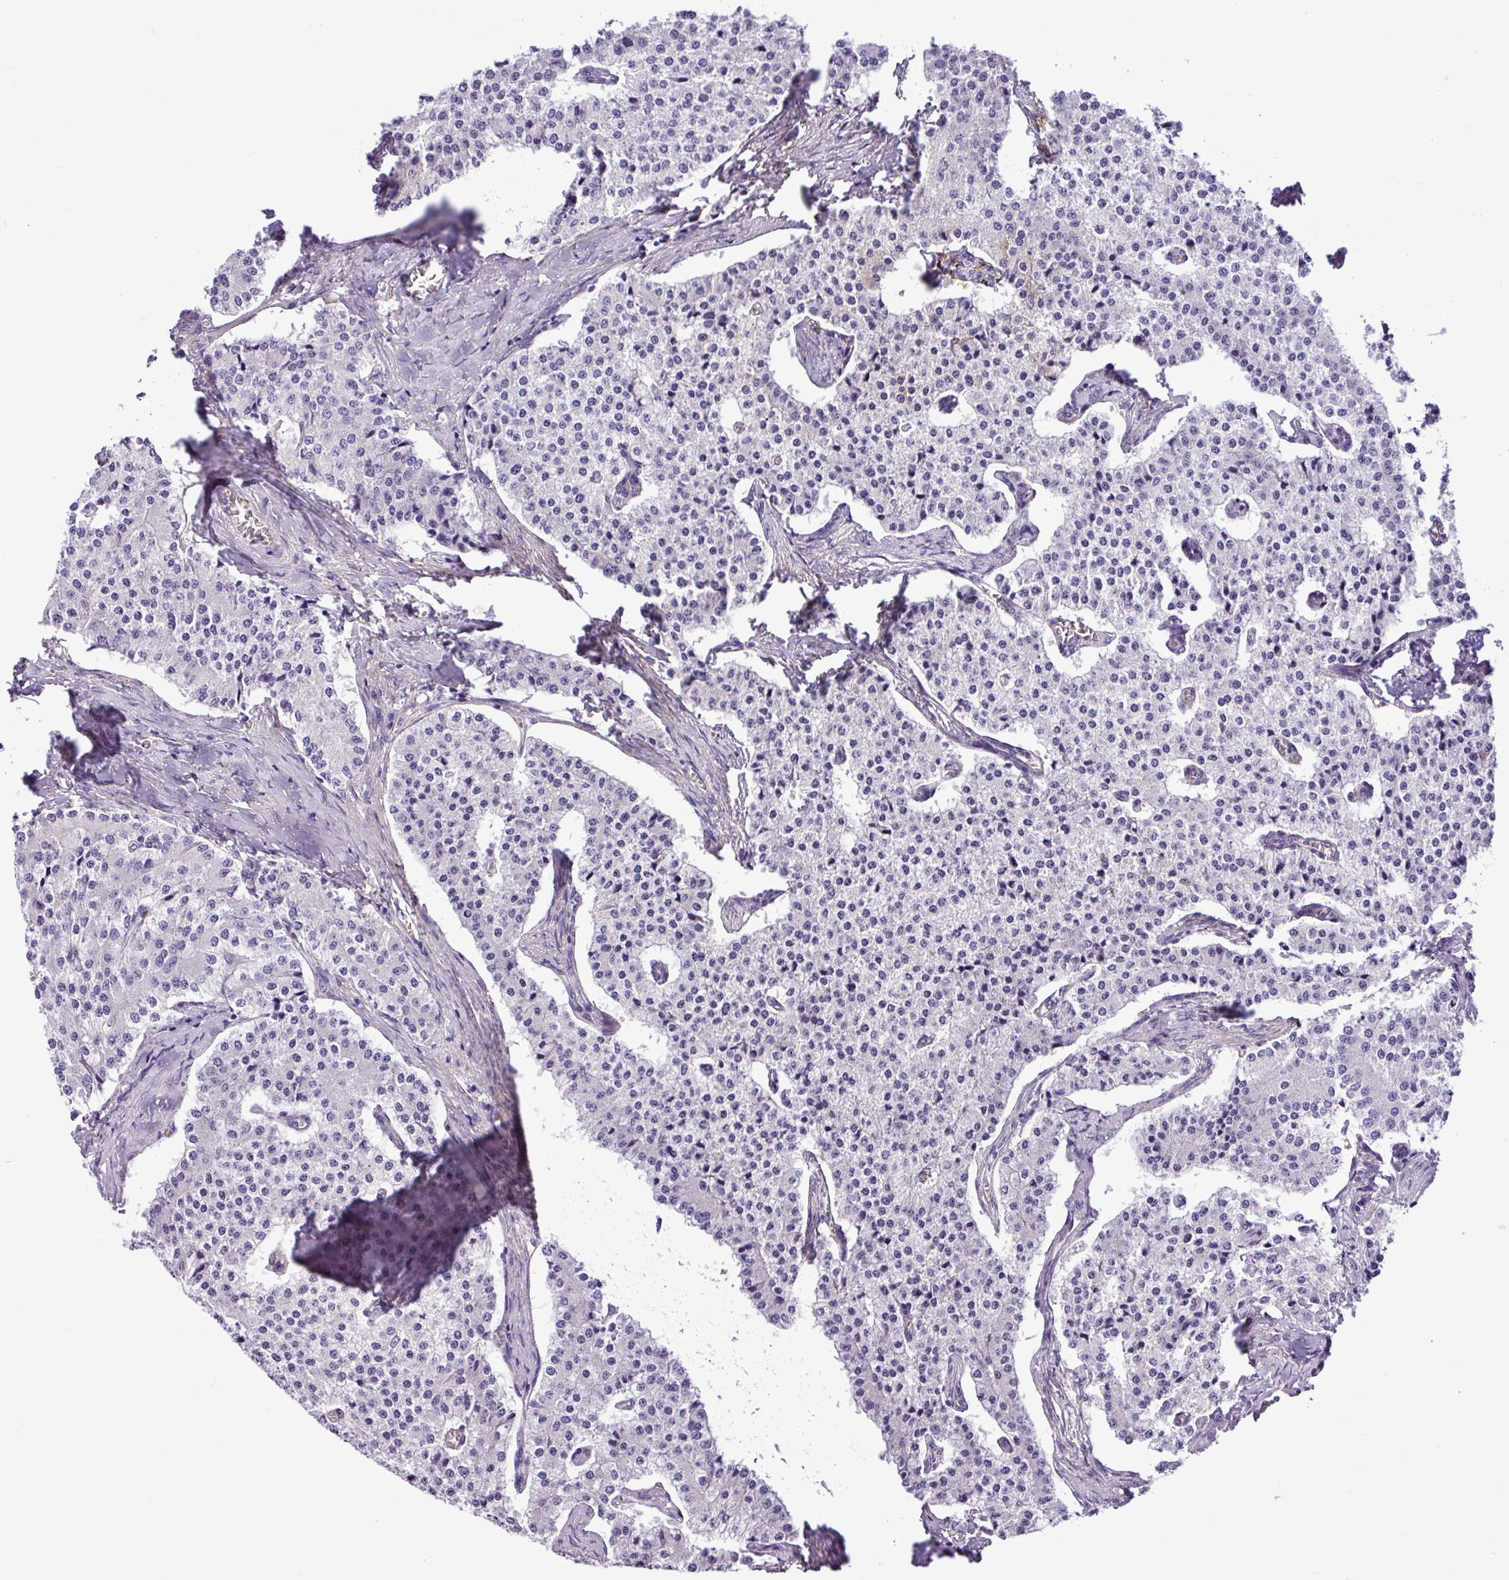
{"staining": {"intensity": "negative", "quantity": "none", "location": "none"}, "tissue": "carcinoid", "cell_type": "Tumor cells", "image_type": "cancer", "snomed": [{"axis": "morphology", "description": "Carcinoid, malignant, NOS"}, {"axis": "topography", "description": "Colon"}], "caption": "IHC micrograph of neoplastic tissue: human malignant carcinoid stained with DAB (3,3'-diaminobenzidine) demonstrates no significant protein positivity in tumor cells.", "gene": "C11orf91", "patient": {"sex": "female", "age": 52}}